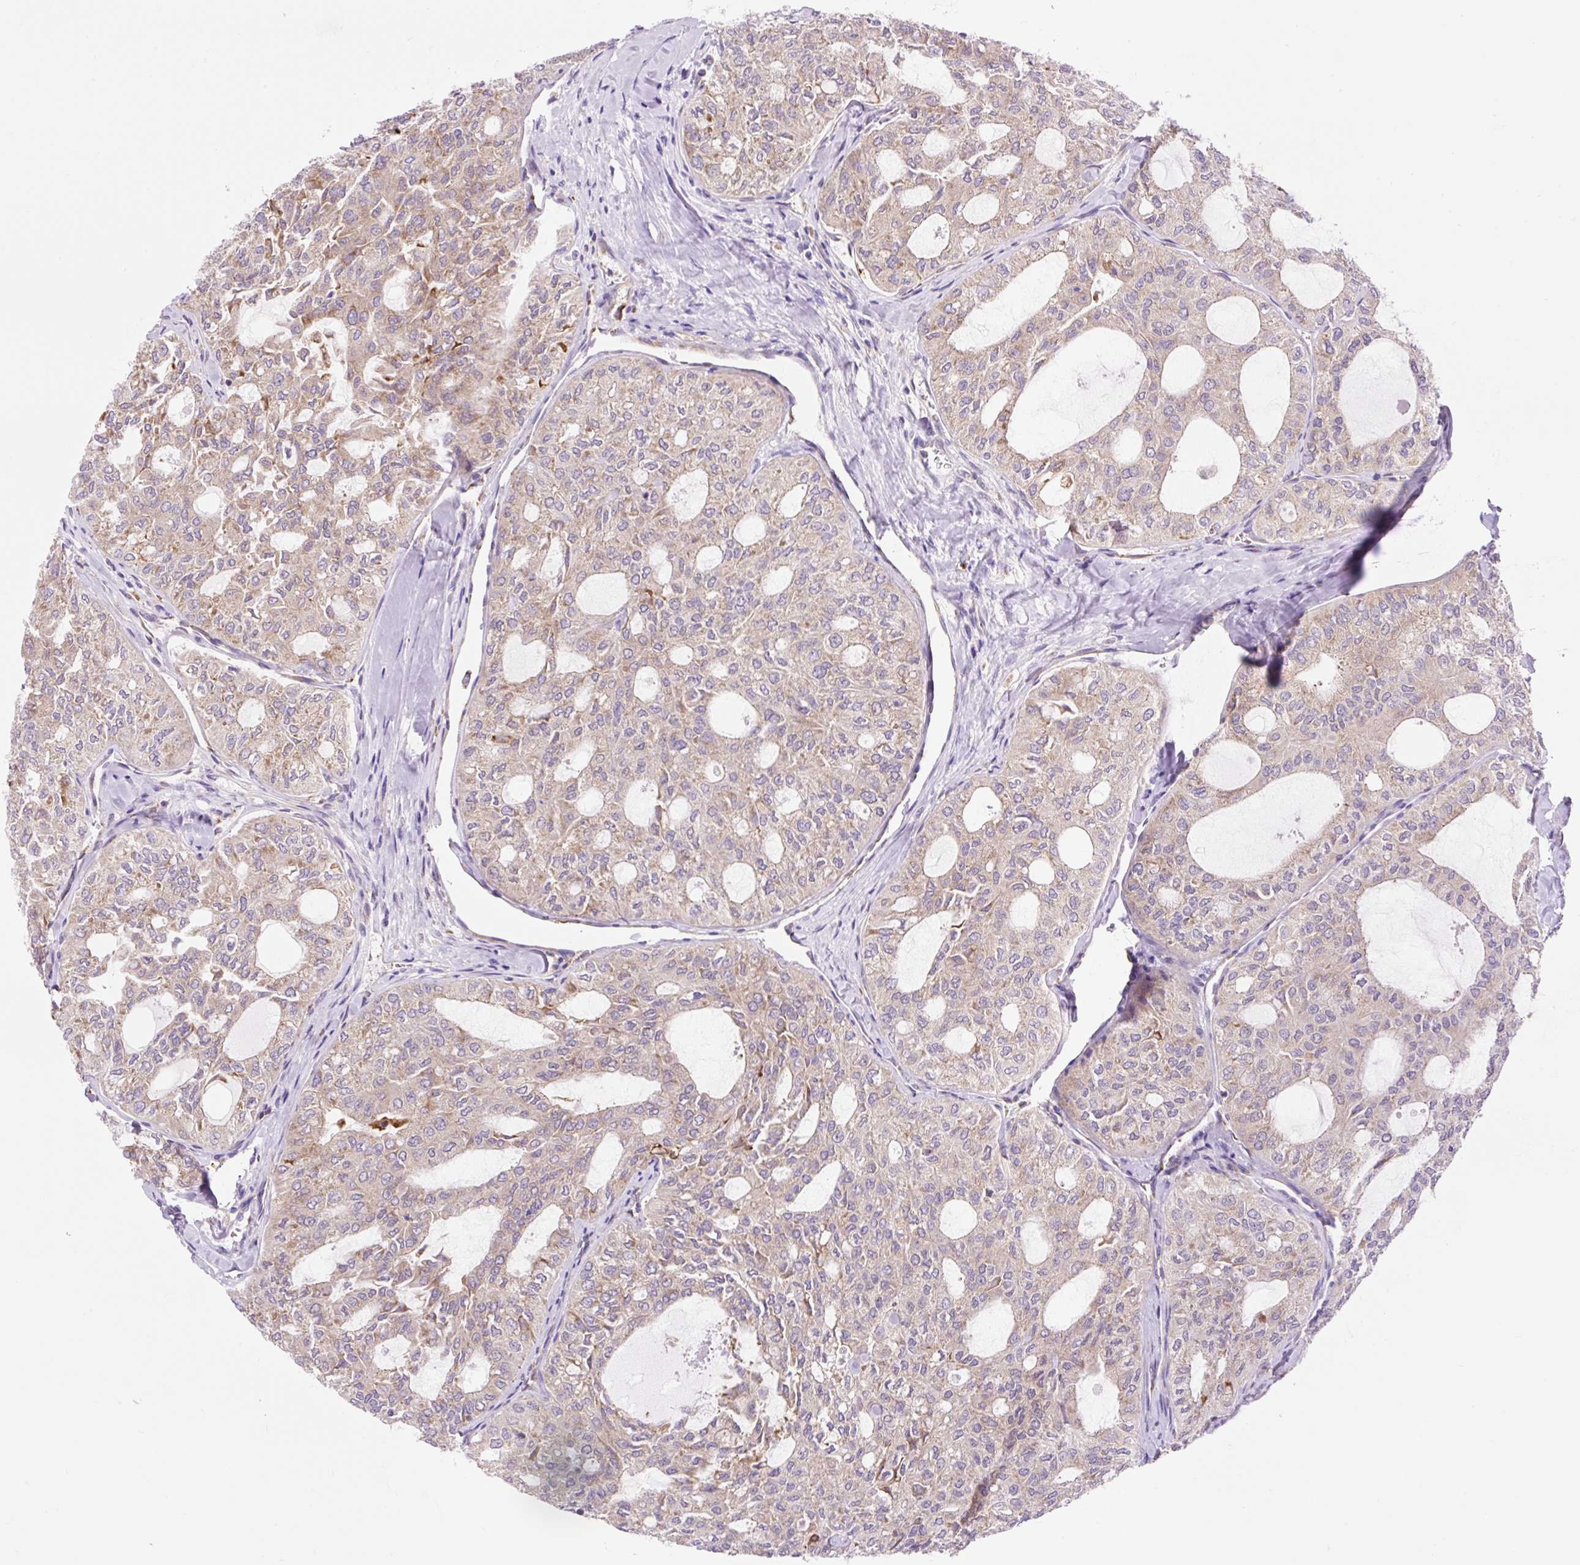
{"staining": {"intensity": "weak", "quantity": "25%-75%", "location": "cytoplasmic/membranous"}, "tissue": "thyroid cancer", "cell_type": "Tumor cells", "image_type": "cancer", "snomed": [{"axis": "morphology", "description": "Follicular adenoma carcinoma, NOS"}, {"axis": "topography", "description": "Thyroid gland"}], "caption": "Immunohistochemistry (IHC) of human thyroid follicular adenoma carcinoma displays low levels of weak cytoplasmic/membranous positivity in approximately 25%-75% of tumor cells.", "gene": "GPR45", "patient": {"sex": "male", "age": 75}}